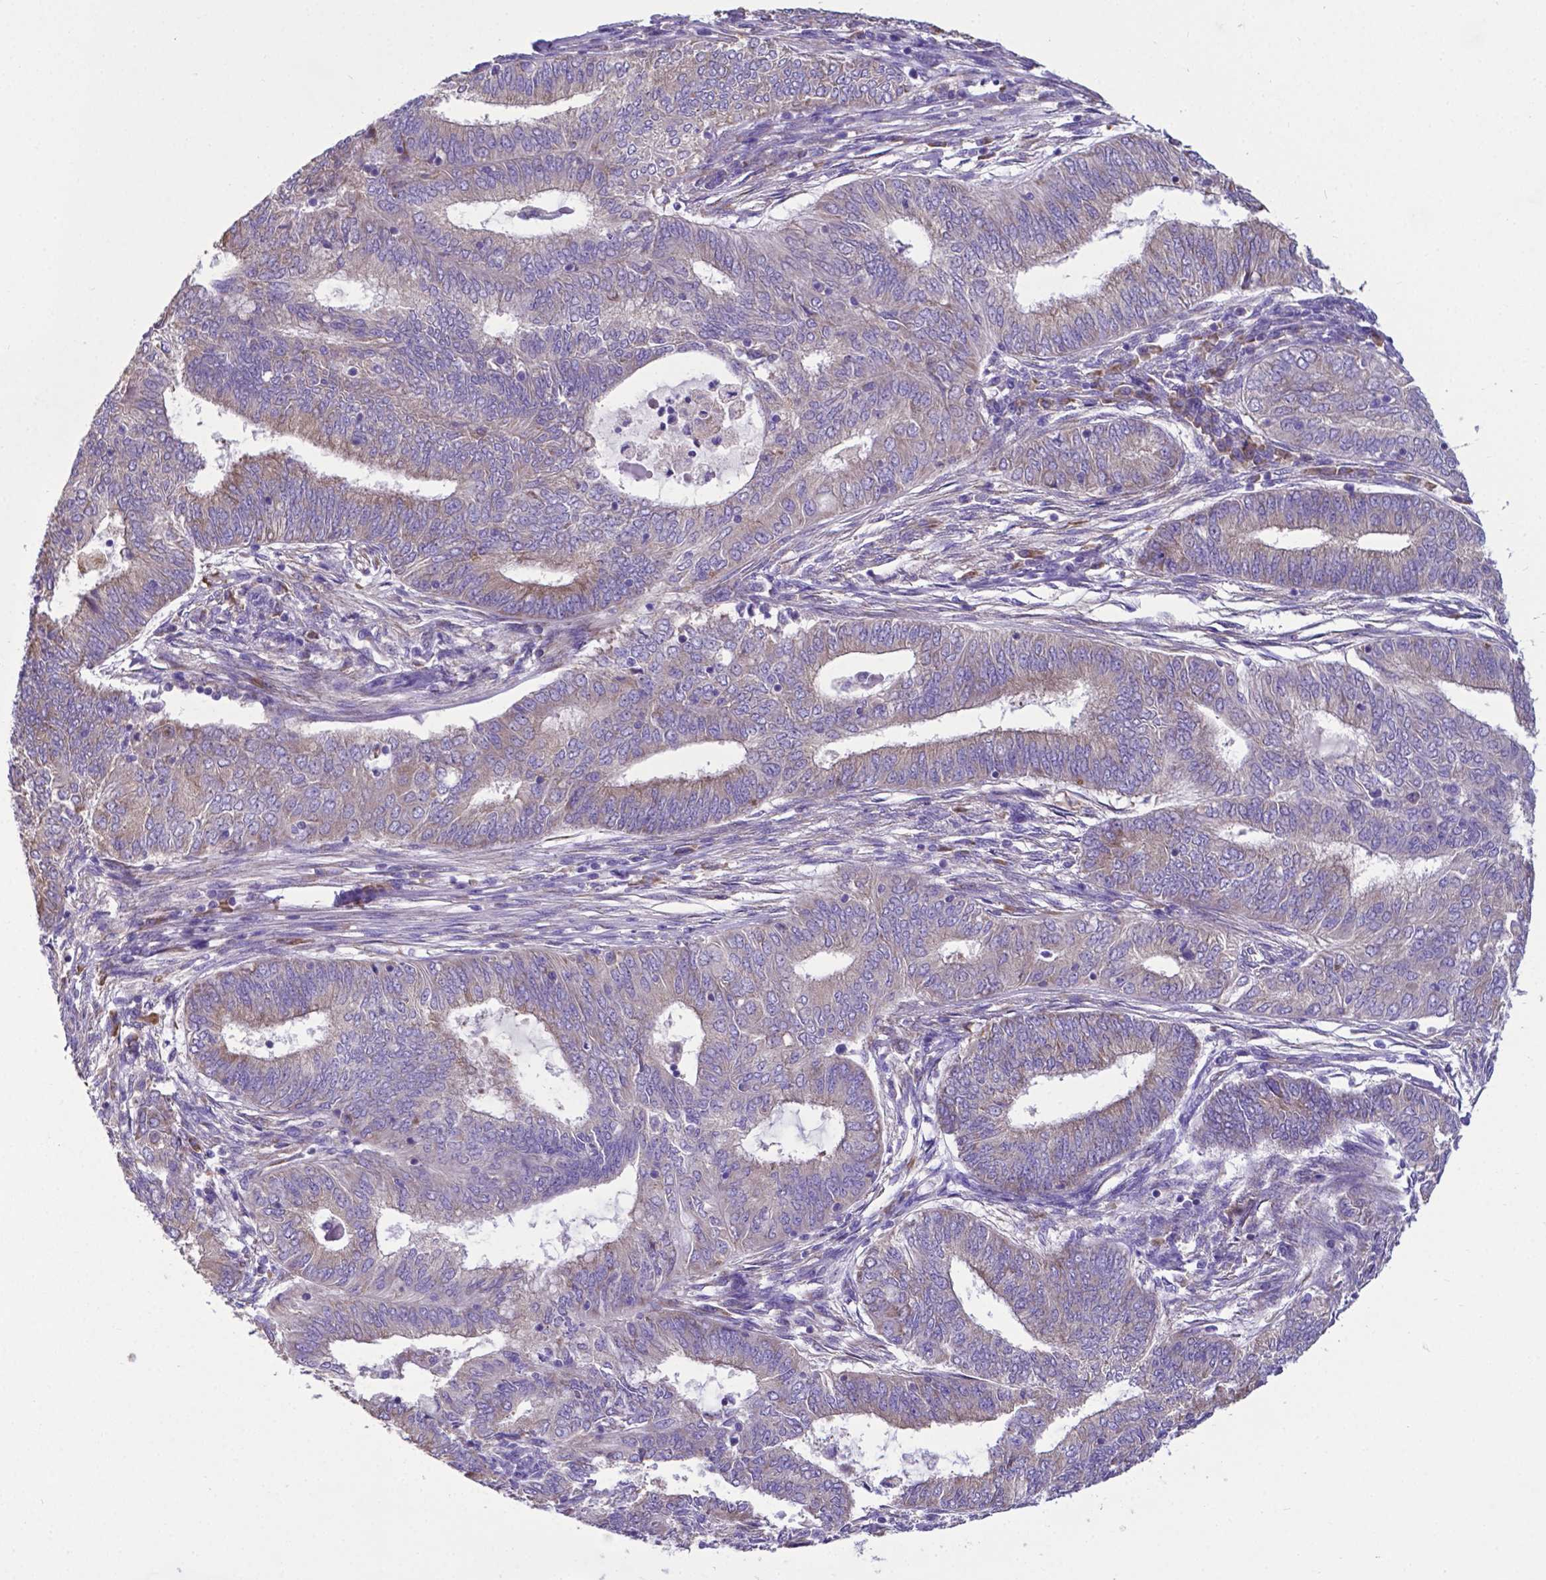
{"staining": {"intensity": "weak", "quantity": ">75%", "location": "cytoplasmic/membranous"}, "tissue": "endometrial cancer", "cell_type": "Tumor cells", "image_type": "cancer", "snomed": [{"axis": "morphology", "description": "Adenocarcinoma, NOS"}, {"axis": "topography", "description": "Endometrium"}], "caption": "Immunohistochemical staining of endometrial cancer (adenocarcinoma) reveals weak cytoplasmic/membranous protein positivity in approximately >75% of tumor cells. The protein is stained brown, and the nuclei are stained in blue (DAB (3,3'-diaminobenzidine) IHC with brightfield microscopy, high magnification).", "gene": "RPL6", "patient": {"sex": "female", "age": 62}}